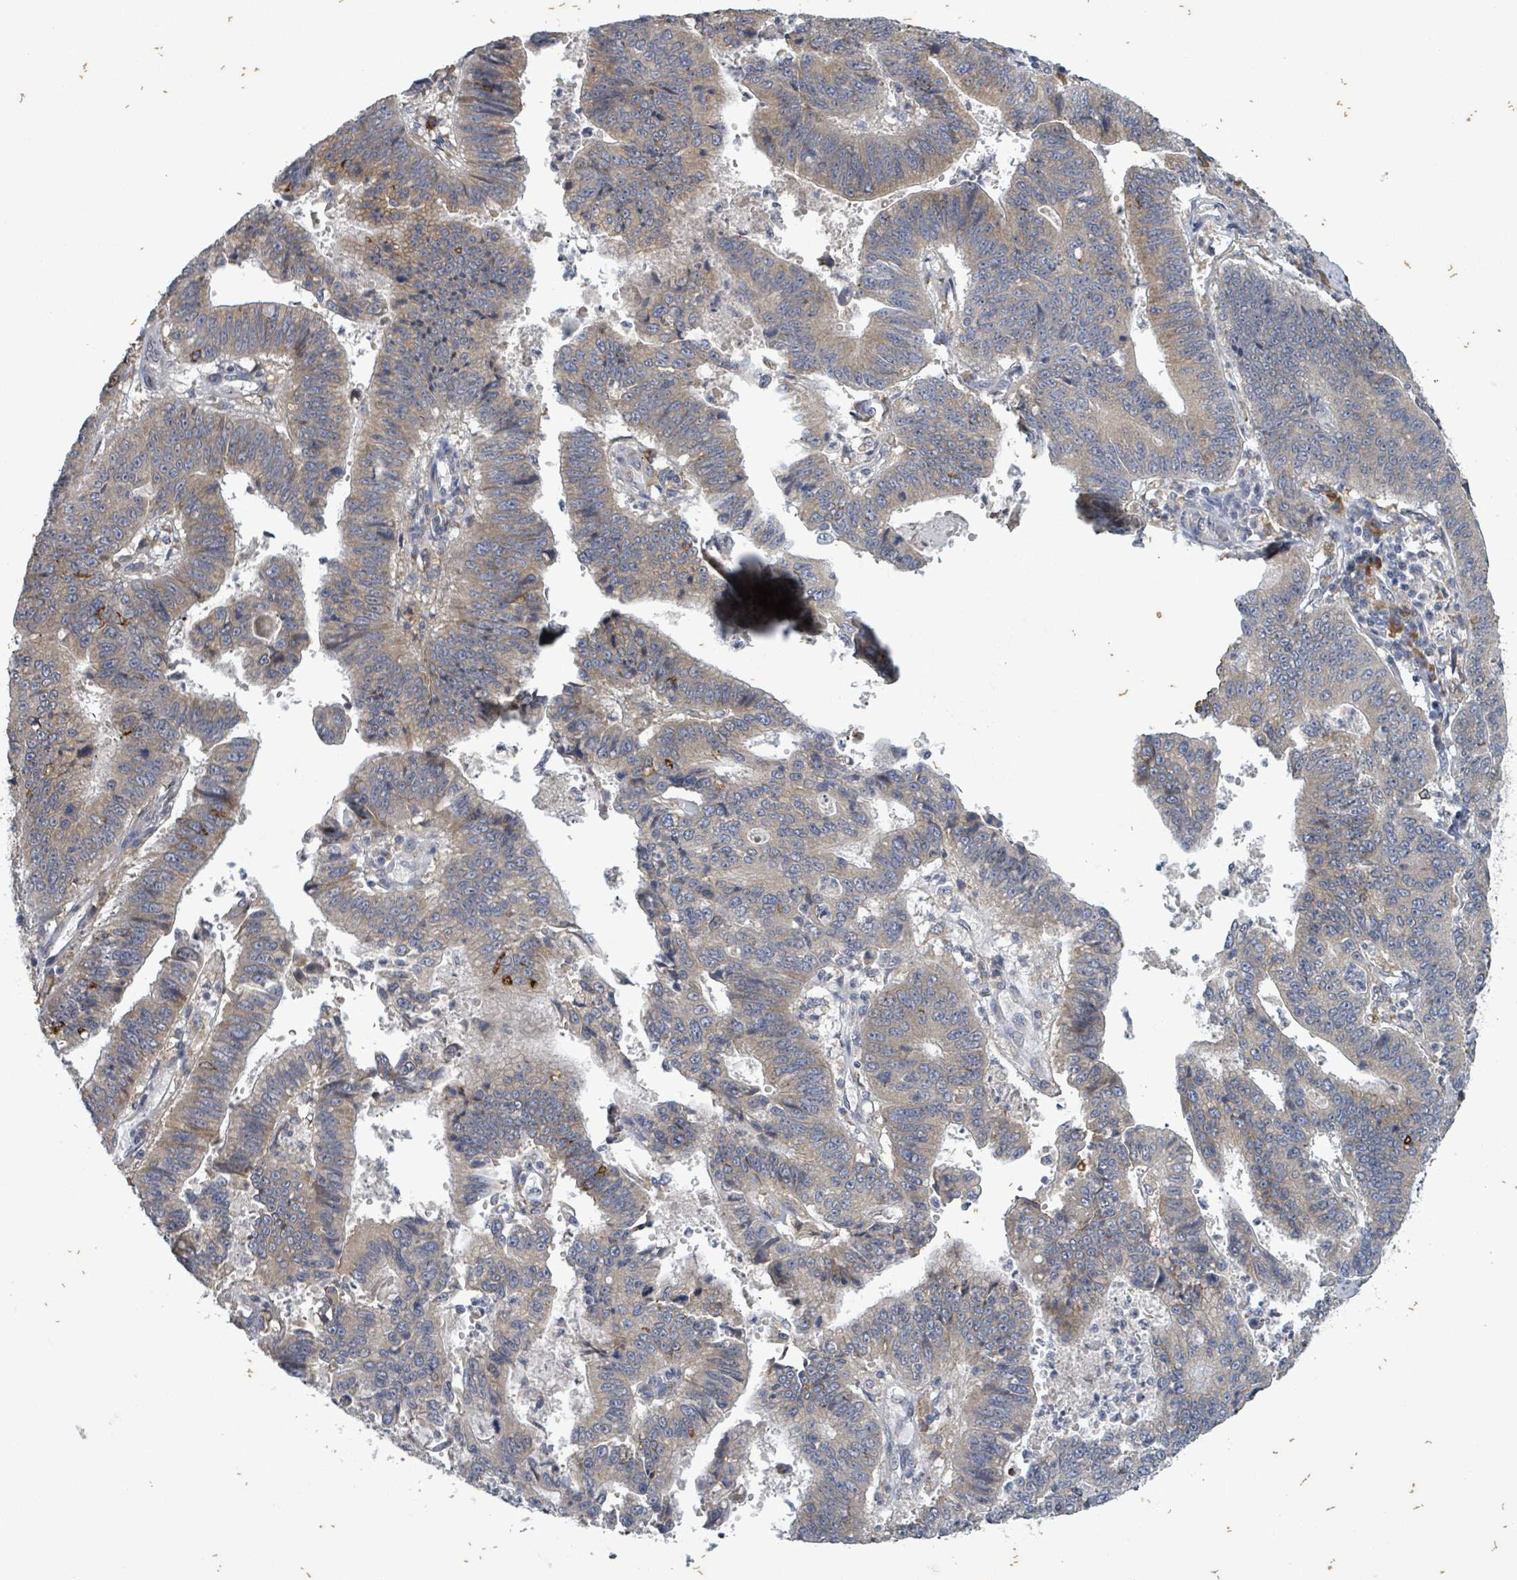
{"staining": {"intensity": "weak", "quantity": "25%-75%", "location": "cytoplasmic/membranous"}, "tissue": "stomach cancer", "cell_type": "Tumor cells", "image_type": "cancer", "snomed": [{"axis": "morphology", "description": "Adenocarcinoma, NOS"}, {"axis": "topography", "description": "Stomach"}], "caption": "This is an image of IHC staining of stomach cancer (adenocarcinoma), which shows weak staining in the cytoplasmic/membranous of tumor cells.", "gene": "ATP13A1", "patient": {"sex": "male", "age": 59}}